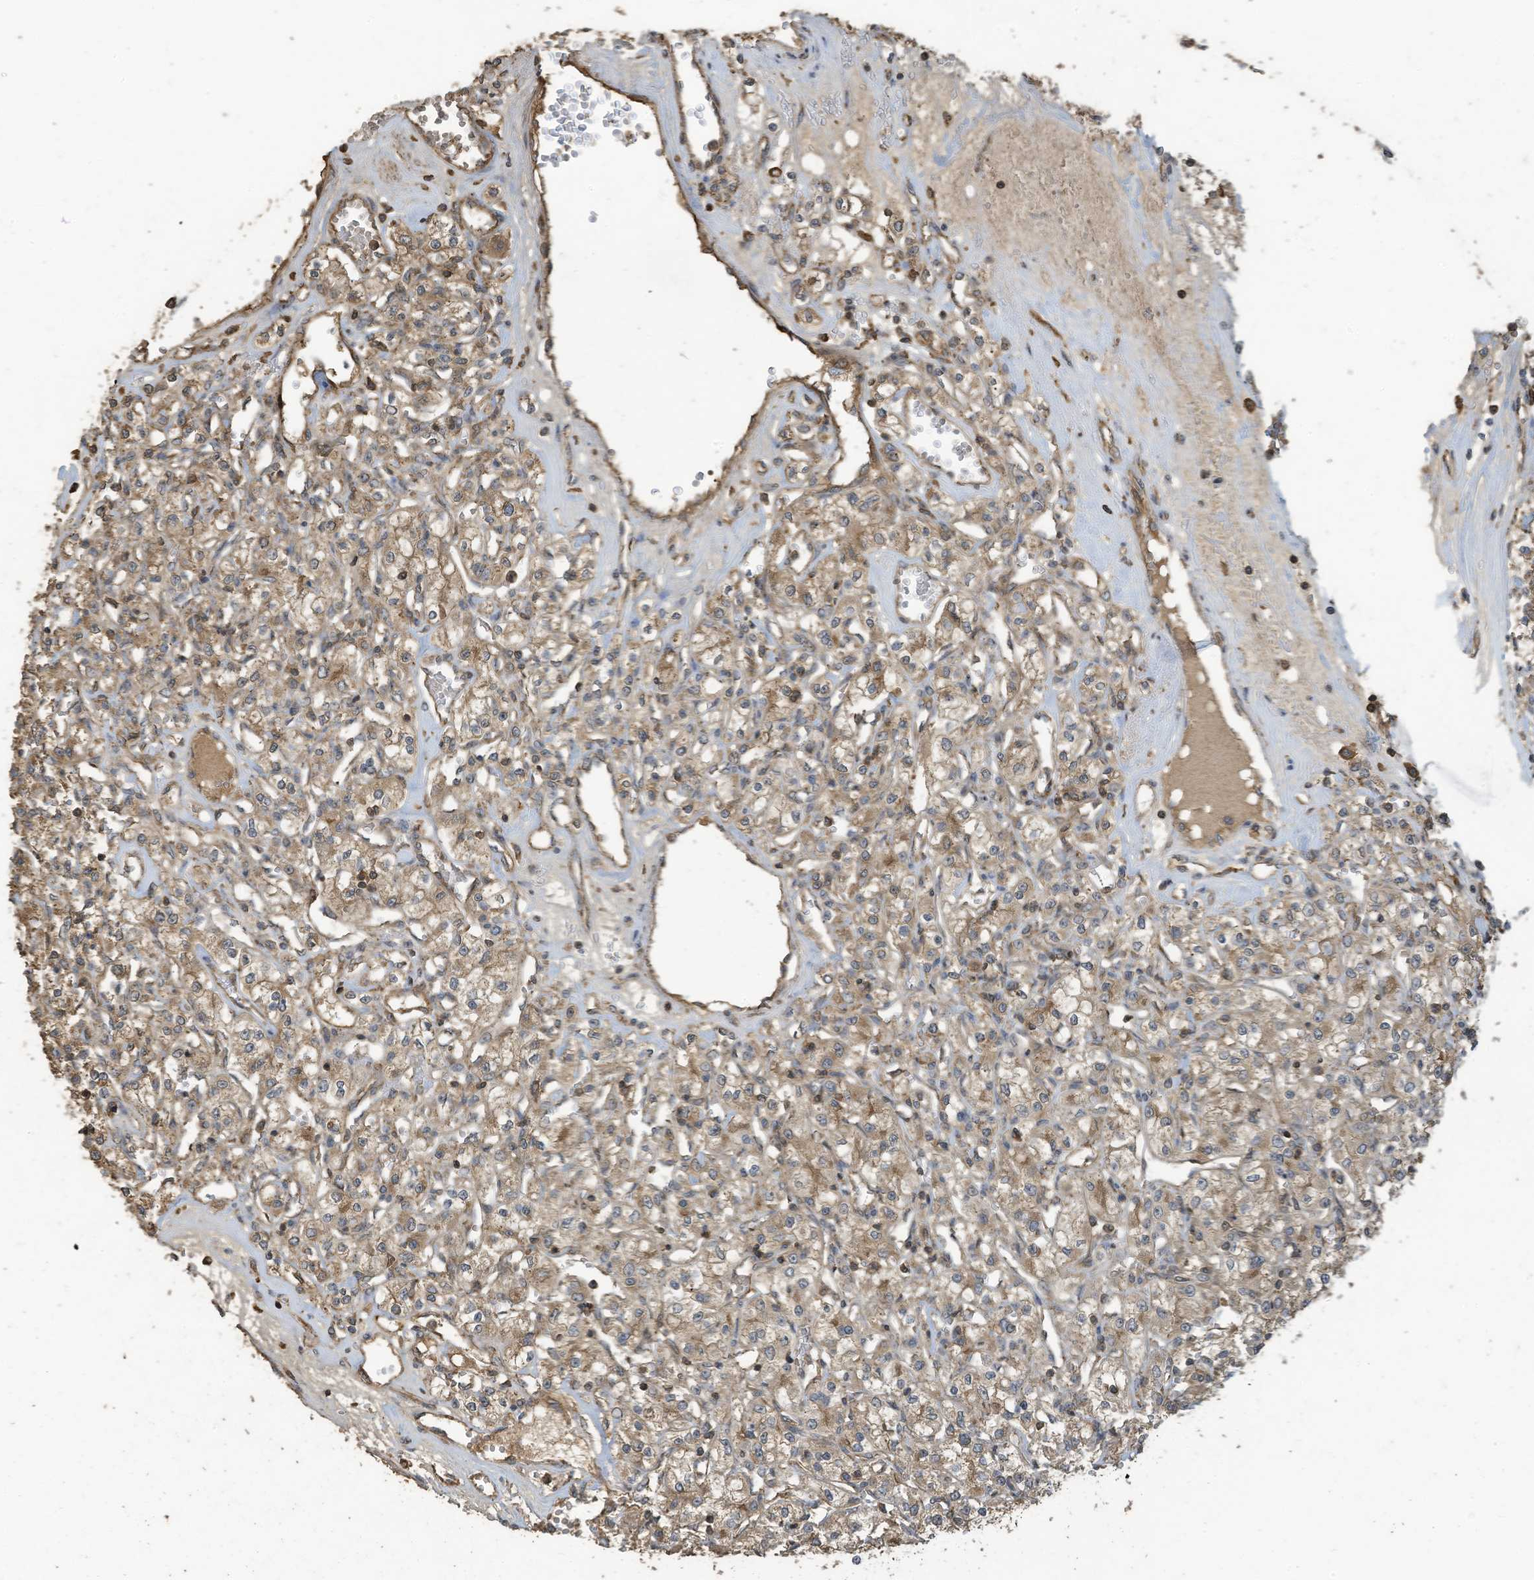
{"staining": {"intensity": "weak", "quantity": ">75%", "location": "cytoplasmic/membranous"}, "tissue": "renal cancer", "cell_type": "Tumor cells", "image_type": "cancer", "snomed": [{"axis": "morphology", "description": "Adenocarcinoma, NOS"}, {"axis": "topography", "description": "Kidney"}], "caption": "Weak cytoplasmic/membranous staining is present in about >75% of tumor cells in renal cancer (adenocarcinoma).", "gene": "COX10", "patient": {"sex": "female", "age": 59}}